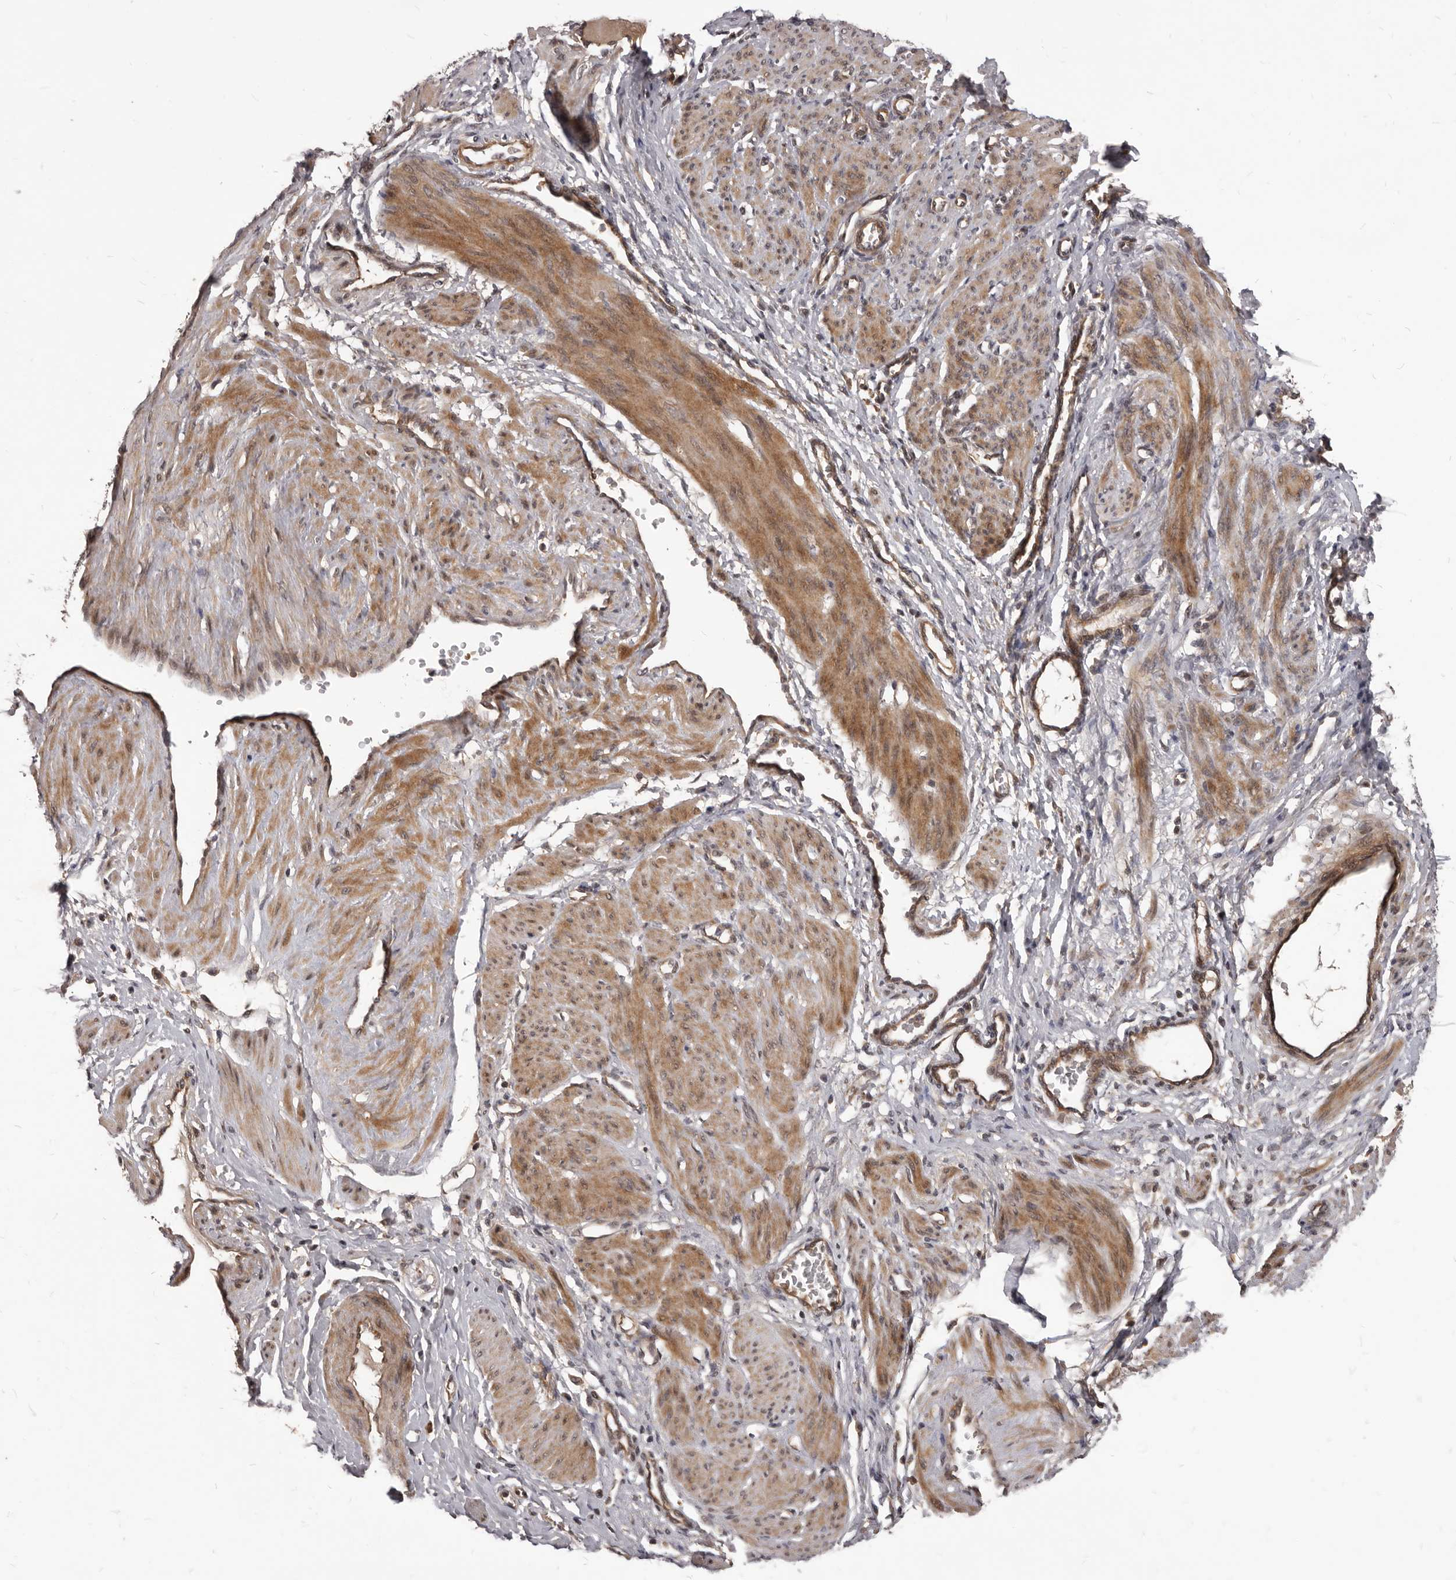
{"staining": {"intensity": "moderate", "quantity": ">75%", "location": "cytoplasmic/membranous"}, "tissue": "smooth muscle", "cell_type": "Smooth muscle cells", "image_type": "normal", "snomed": [{"axis": "morphology", "description": "Normal tissue, NOS"}, {"axis": "topography", "description": "Endometrium"}], "caption": "Human smooth muscle stained with a protein marker reveals moderate staining in smooth muscle cells.", "gene": "GABPB2", "patient": {"sex": "female", "age": 33}}